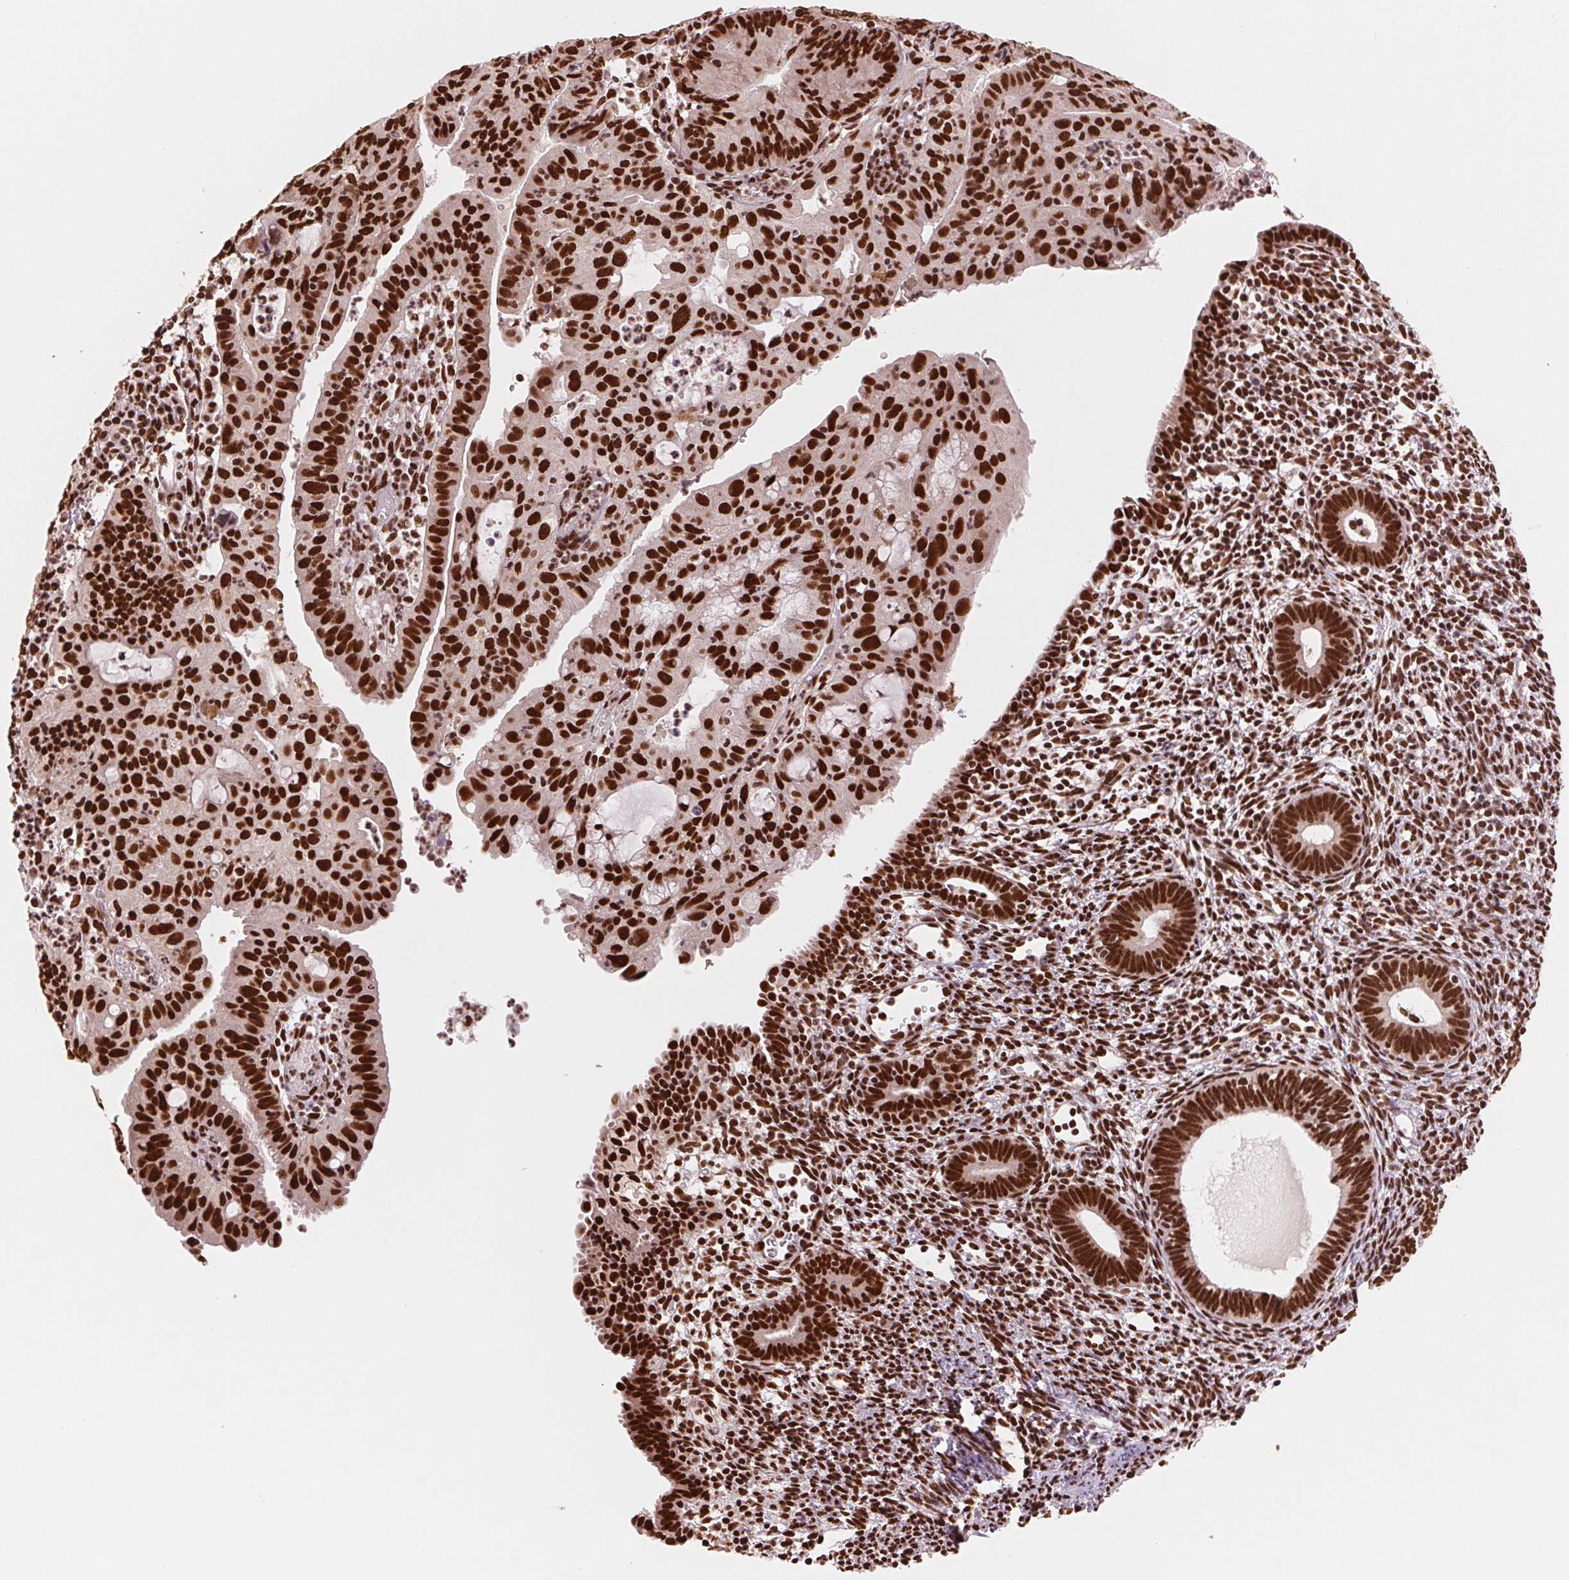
{"staining": {"intensity": "strong", "quantity": ">75%", "location": "nuclear"}, "tissue": "endometrial cancer", "cell_type": "Tumor cells", "image_type": "cancer", "snomed": [{"axis": "morphology", "description": "Adenocarcinoma, NOS"}, {"axis": "topography", "description": "Endometrium"}], "caption": "Approximately >75% of tumor cells in adenocarcinoma (endometrial) demonstrate strong nuclear protein positivity as visualized by brown immunohistochemical staining.", "gene": "TTLL9", "patient": {"sex": "female", "age": 60}}